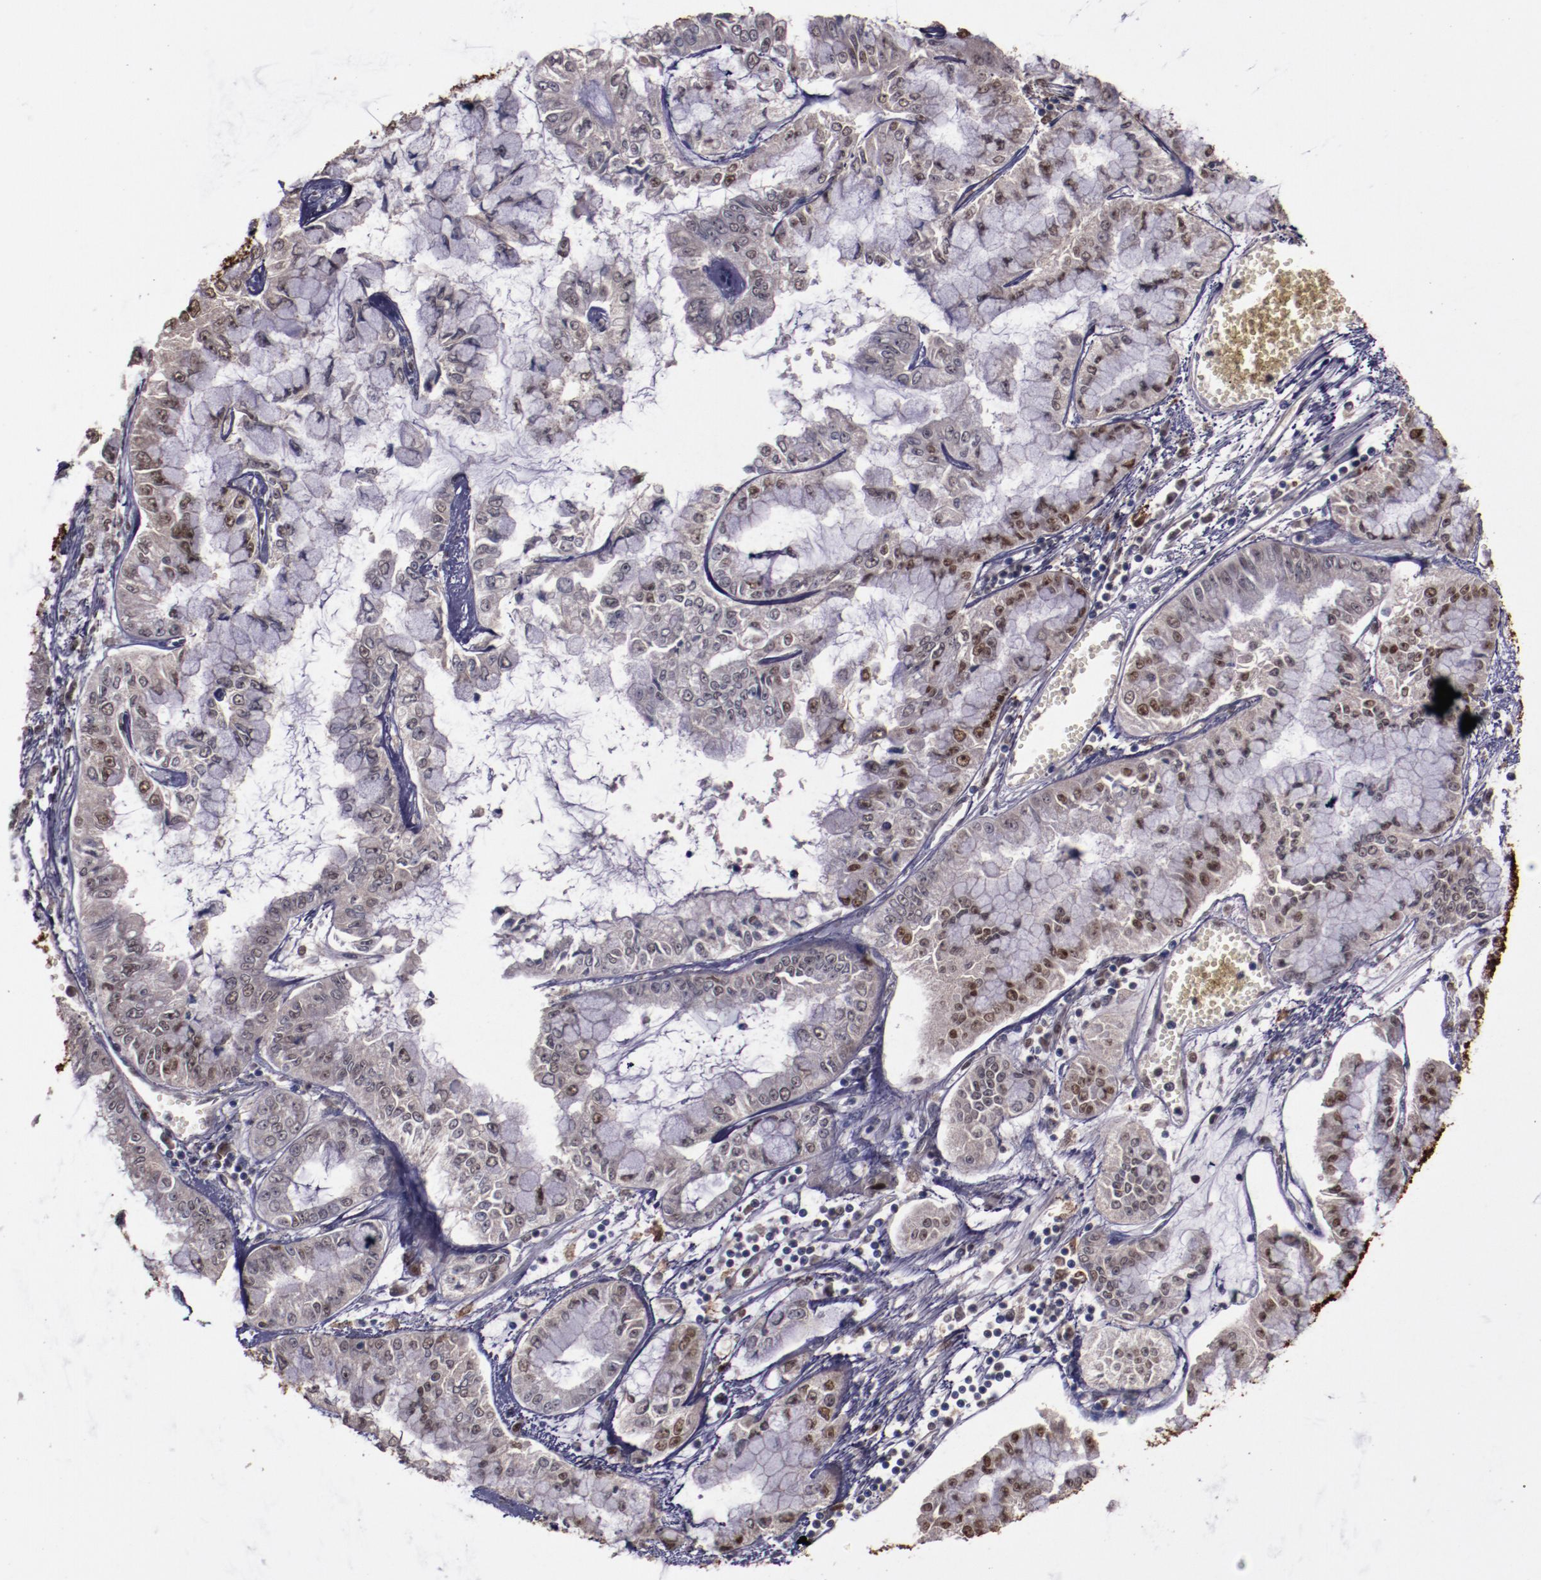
{"staining": {"intensity": "moderate", "quantity": "25%-75%", "location": "nuclear"}, "tissue": "liver cancer", "cell_type": "Tumor cells", "image_type": "cancer", "snomed": [{"axis": "morphology", "description": "Cholangiocarcinoma"}, {"axis": "topography", "description": "Liver"}], "caption": "This photomicrograph exhibits immunohistochemistry (IHC) staining of human liver cancer, with medium moderate nuclear expression in approximately 25%-75% of tumor cells.", "gene": "CHEK2", "patient": {"sex": "female", "age": 79}}